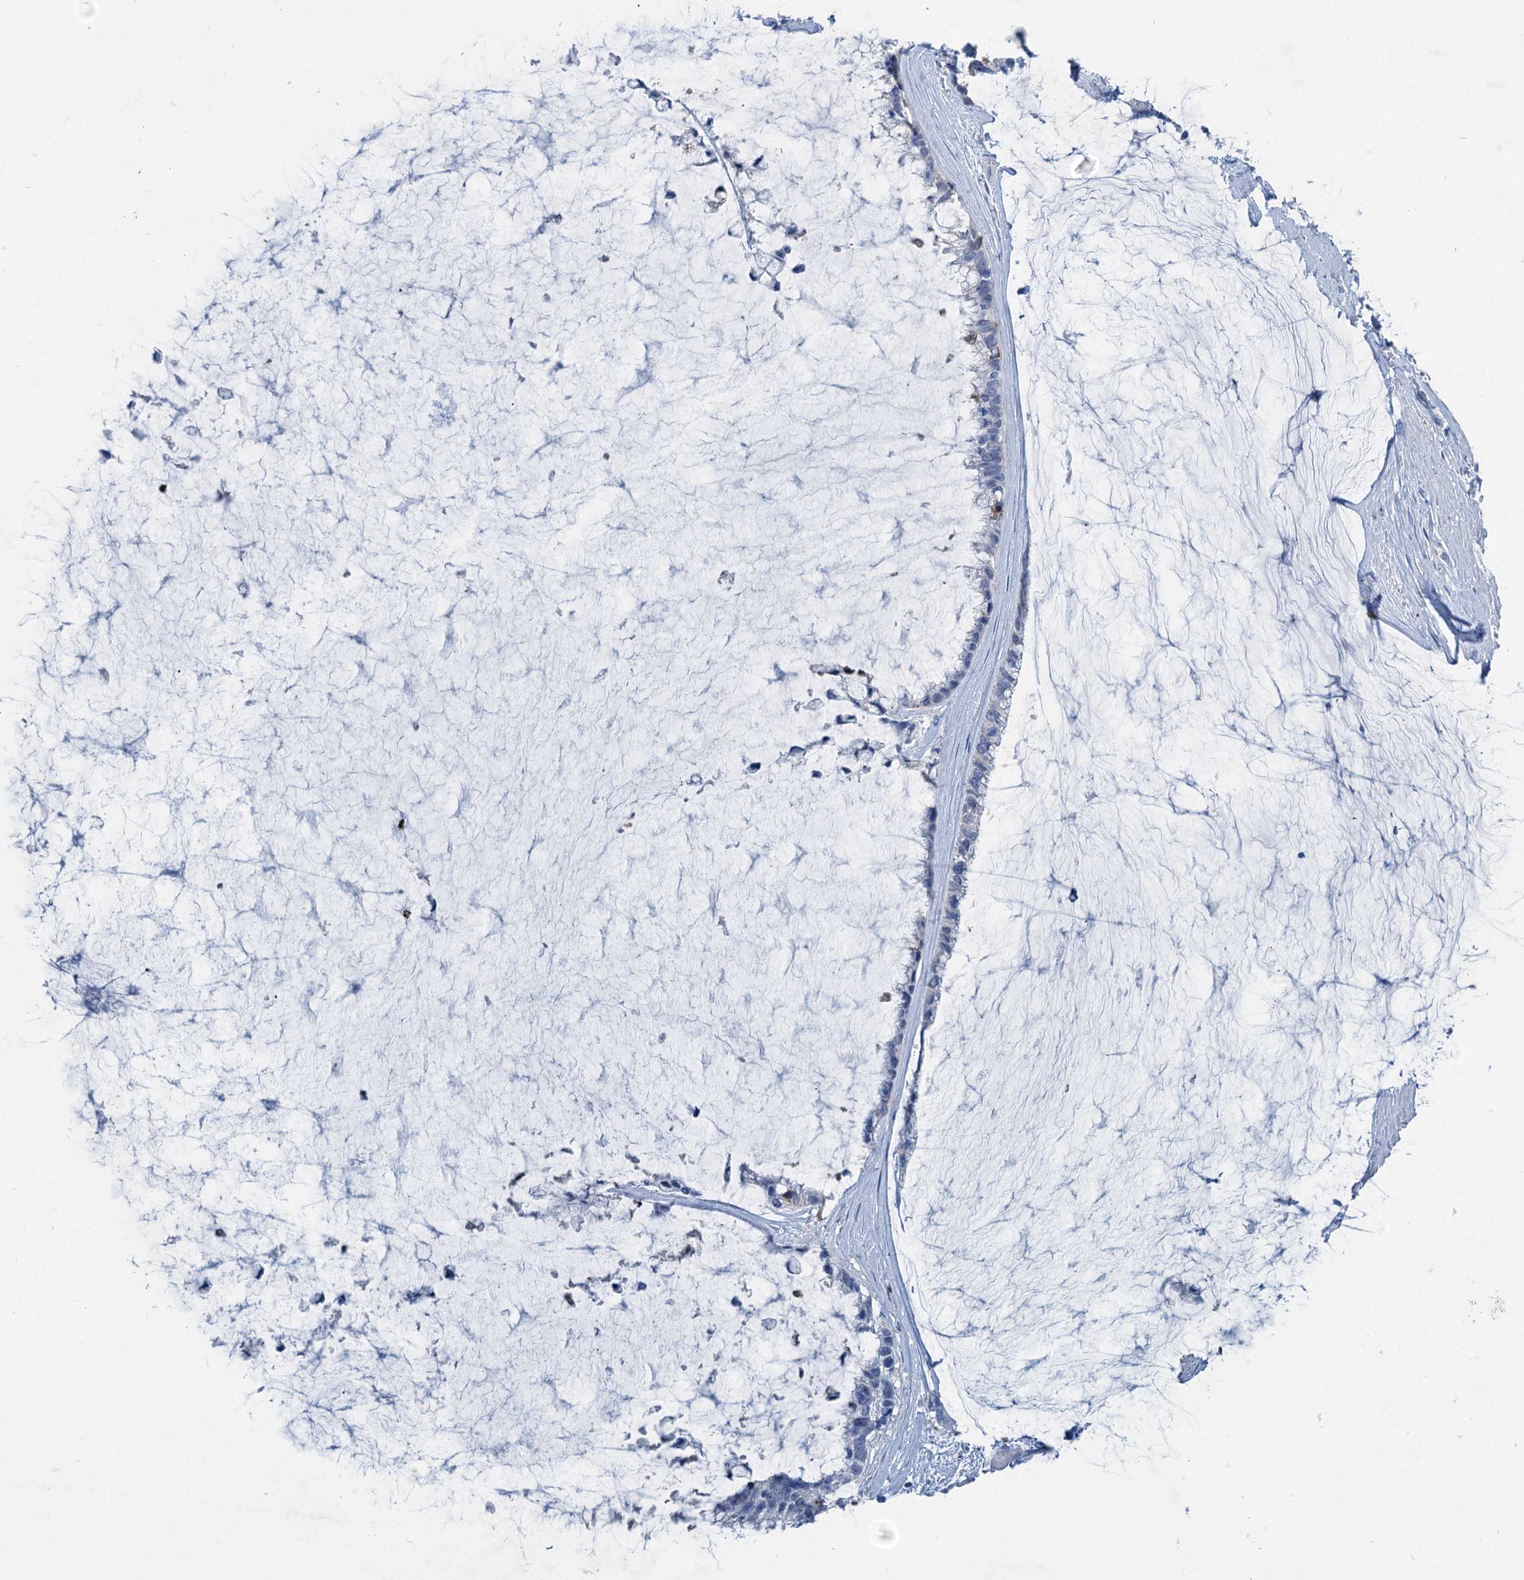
{"staining": {"intensity": "negative", "quantity": "none", "location": "none"}, "tissue": "ovarian cancer", "cell_type": "Tumor cells", "image_type": "cancer", "snomed": [{"axis": "morphology", "description": "Cystadenocarcinoma, mucinous, NOS"}, {"axis": "topography", "description": "Ovary"}], "caption": "This photomicrograph is of ovarian mucinous cystadenocarcinoma stained with IHC to label a protein in brown with the nuclei are counter-stained blue. There is no expression in tumor cells. The staining was performed using DAB (3,3'-diaminobenzidine) to visualize the protein expression in brown, while the nuclei were stained in blue with hematoxylin (Magnification: 20x).", "gene": "ELP4", "patient": {"sex": "female", "age": 39}}